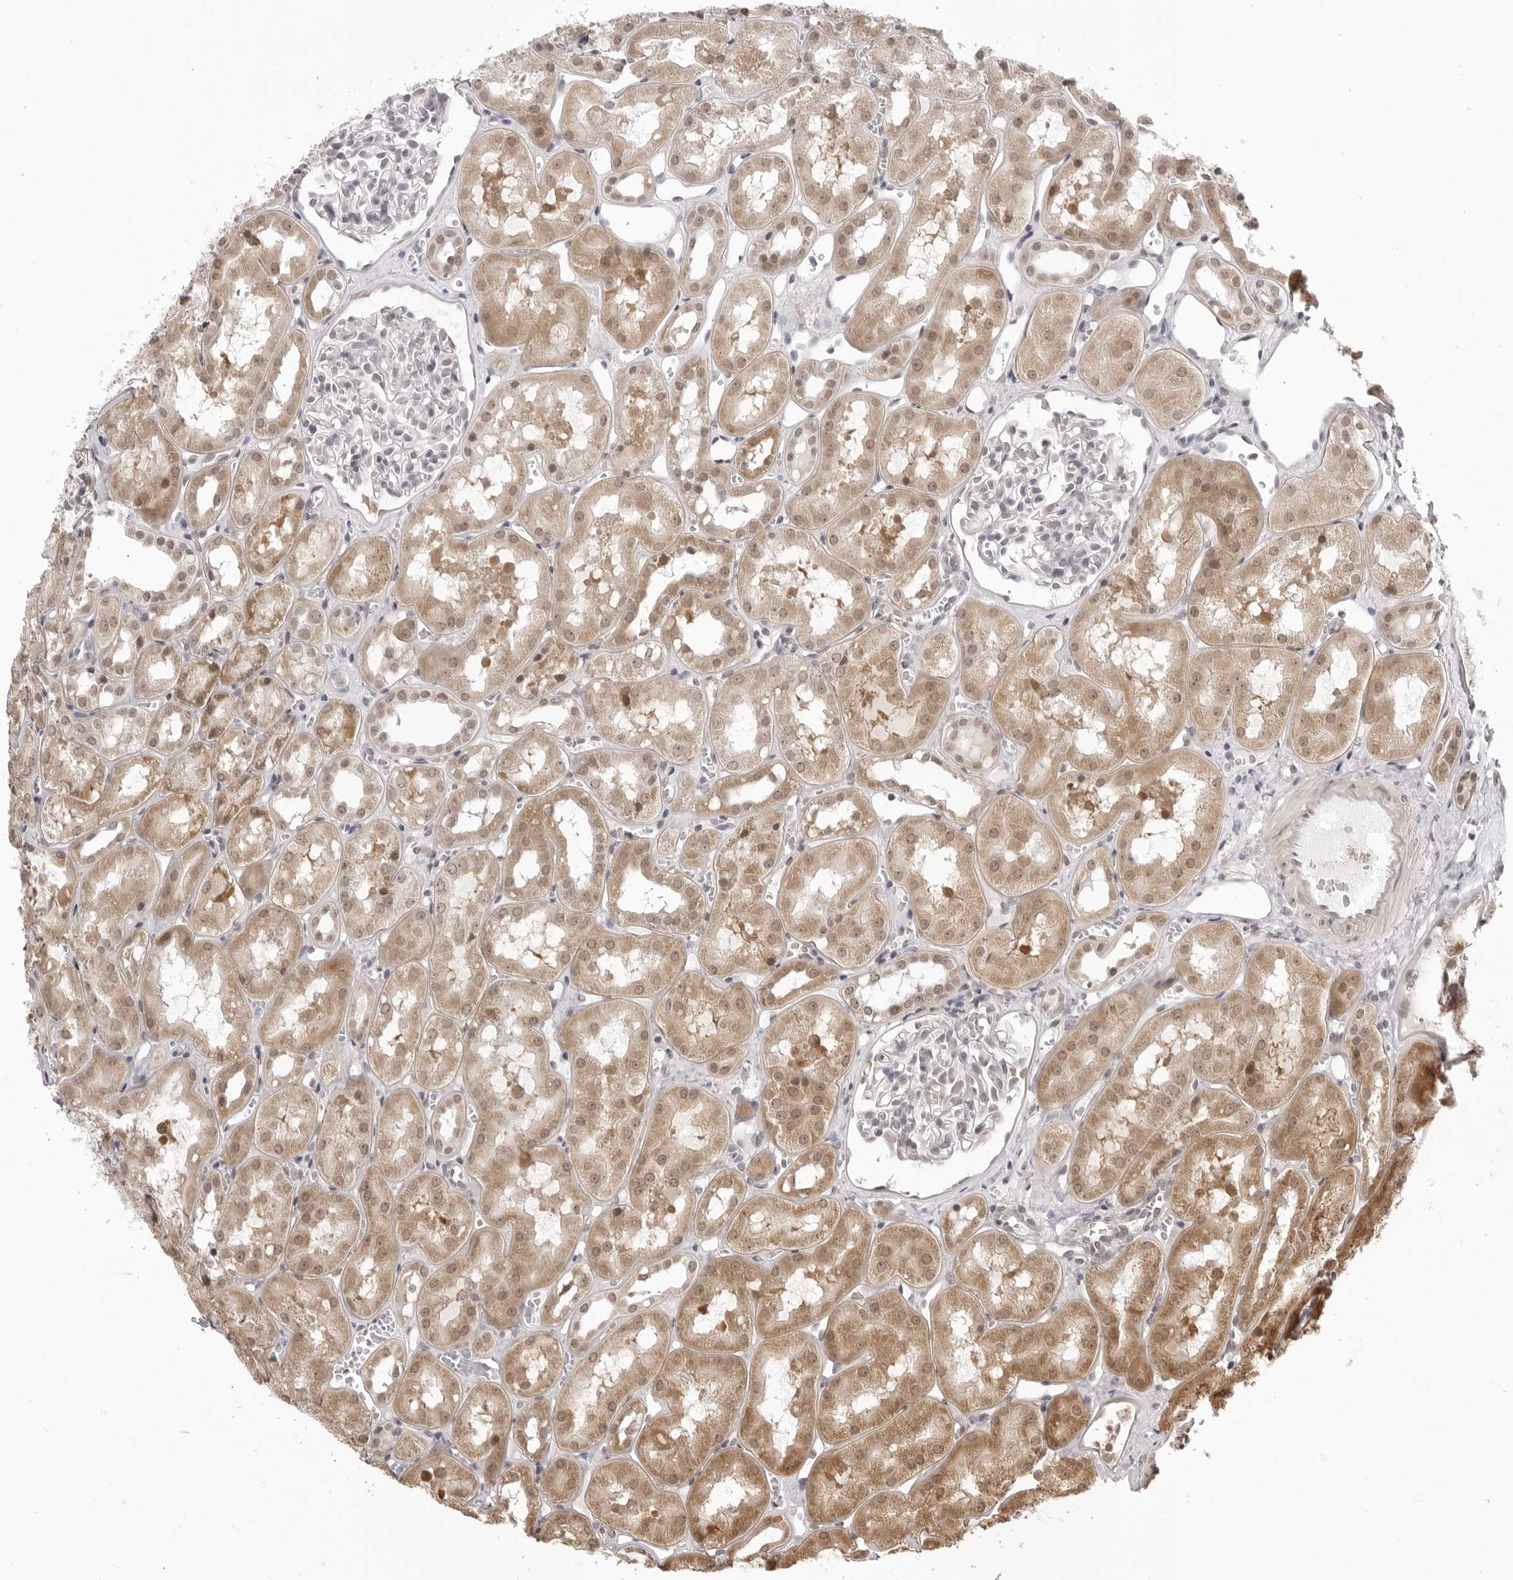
{"staining": {"intensity": "weak", "quantity": "<25%", "location": "nuclear"}, "tissue": "kidney", "cell_type": "Cells in glomeruli", "image_type": "normal", "snomed": [{"axis": "morphology", "description": "Normal tissue, NOS"}, {"axis": "topography", "description": "Kidney"}], "caption": "Immunohistochemistry (IHC) micrograph of benign kidney: kidney stained with DAB exhibits no significant protein staining in cells in glomeruli. (Immunohistochemistry (IHC), brightfield microscopy, high magnification).", "gene": "ZC3H11A", "patient": {"sex": "male", "age": 16}}